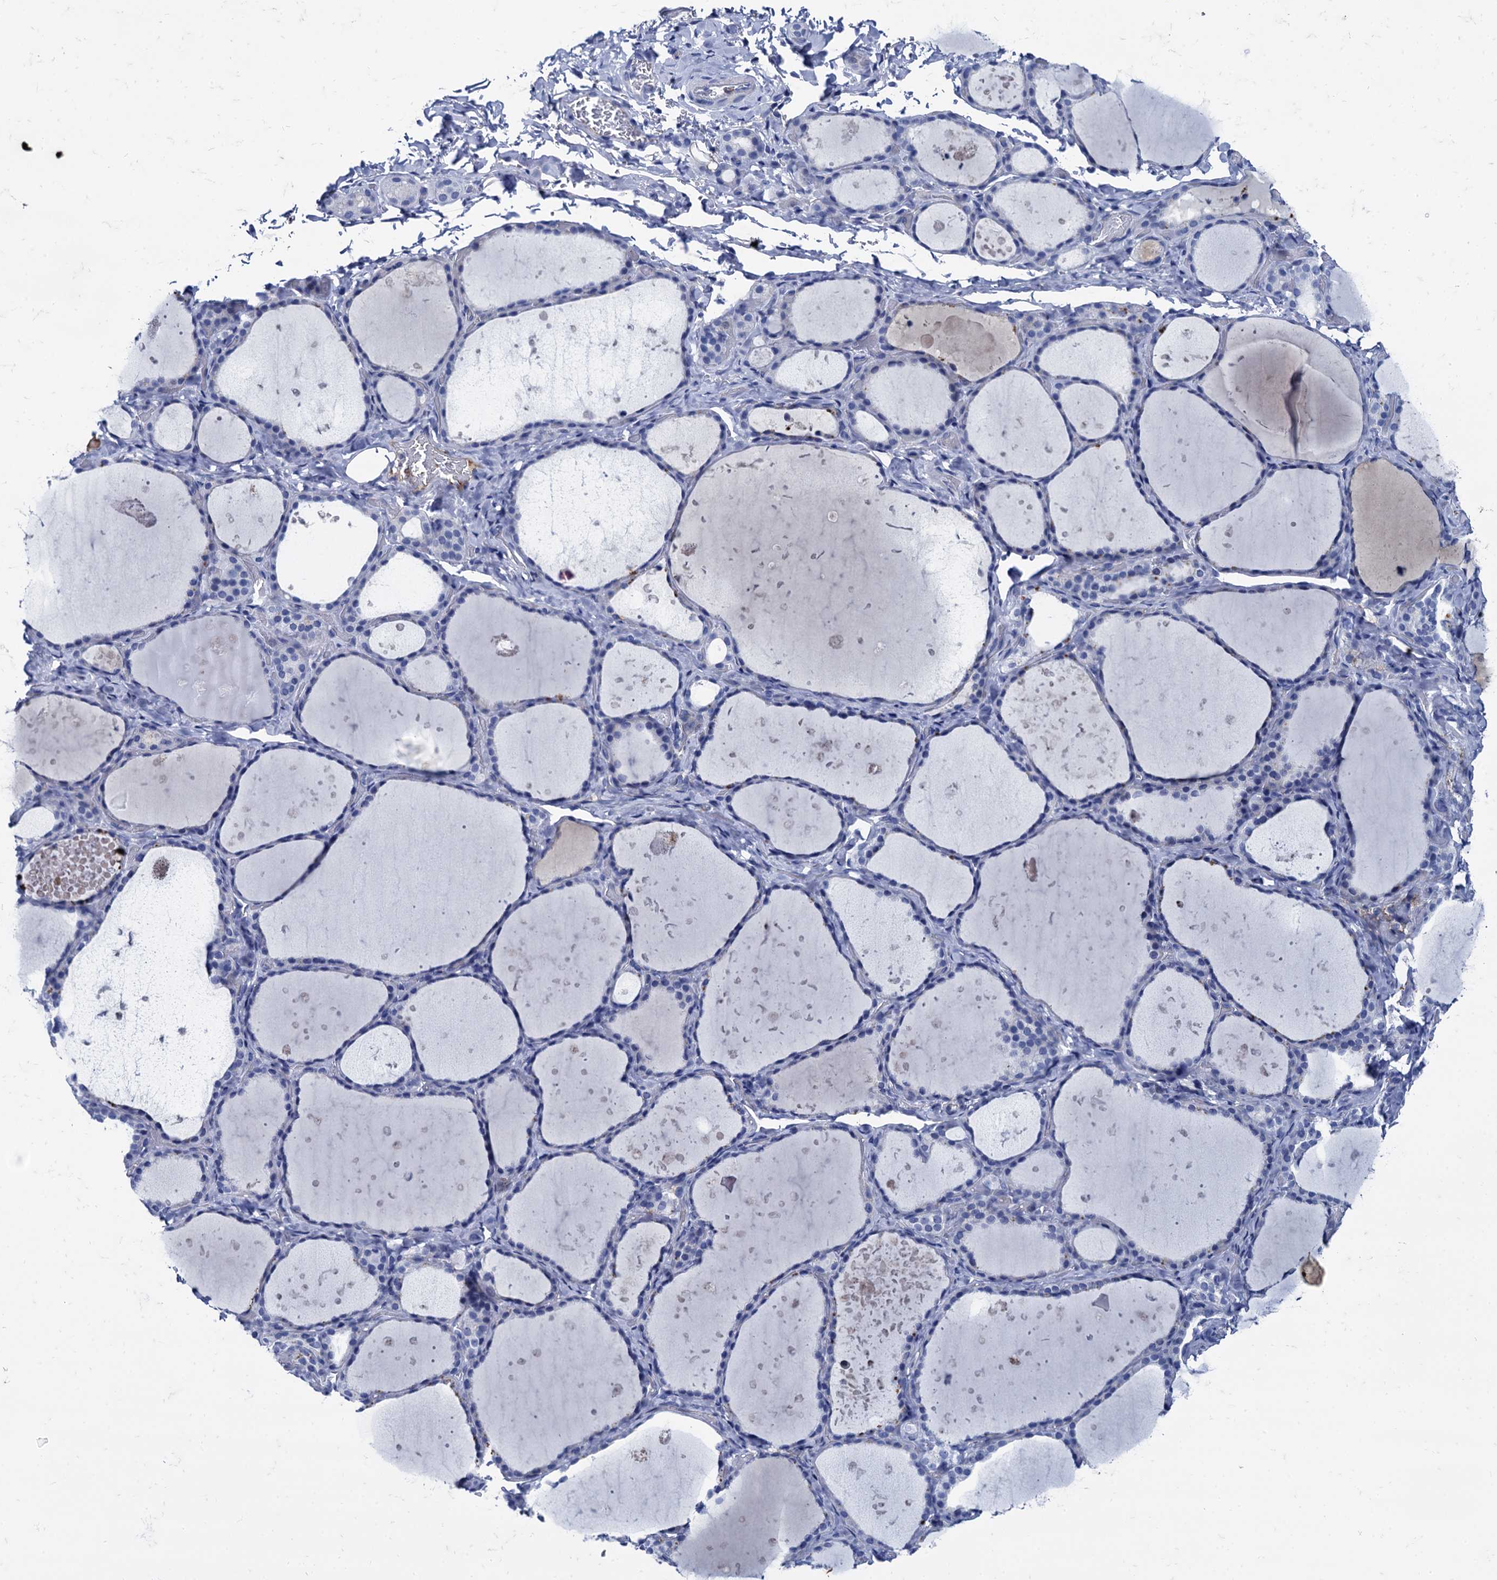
{"staining": {"intensity": "negative", "quantity": "none", "location": "none"}, "tissue": "thyroid gland", "cell_type": "Glandular cells", "image_type": "normal", "snomed": [{"axis": "morphology", "description": "Normal tissue, NOS"}, {"axis": "topography", "description": "Thyroid gland"}], "caption": "The immunohistochemistry (IHC) photomicrograph has no significant positivity in glandular cells of thyroid gland.", "gene": "TMEM72", "patient": {"sex": "female", "age": 44}}